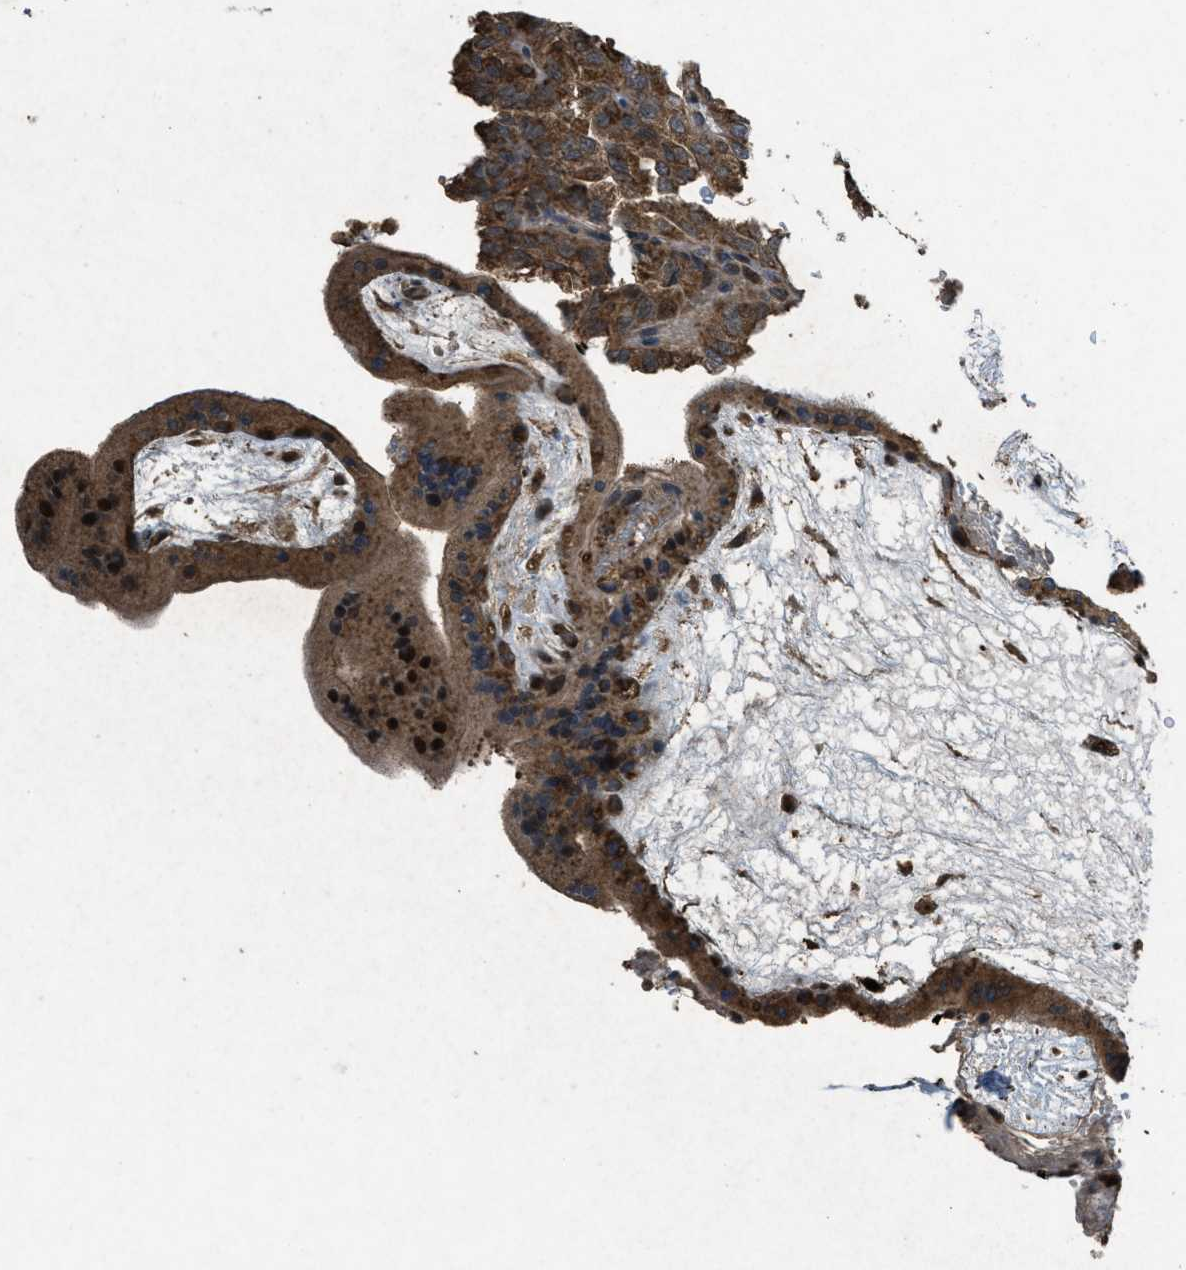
{"staining": {"intensity": "strong", "quantity": ">75%", "location": "cytoplasmic/membranous"}, "tissue": "placenta", "cell_type": "Decidual cells", "image_type": "normal", "snomed": [{"axis": "morphology", "description": "Normal tissue, NOS"}, {"axis": "topography", "description": "Placenta"}], "caption": "Brown immunohistochemical staining in unremarkable human placenta displays strong cytoplasmic/membranous staining in about >75% of decidual cells.", "gene": "PPP1R15A", "patient": {"sex": "female", "age": 35}}